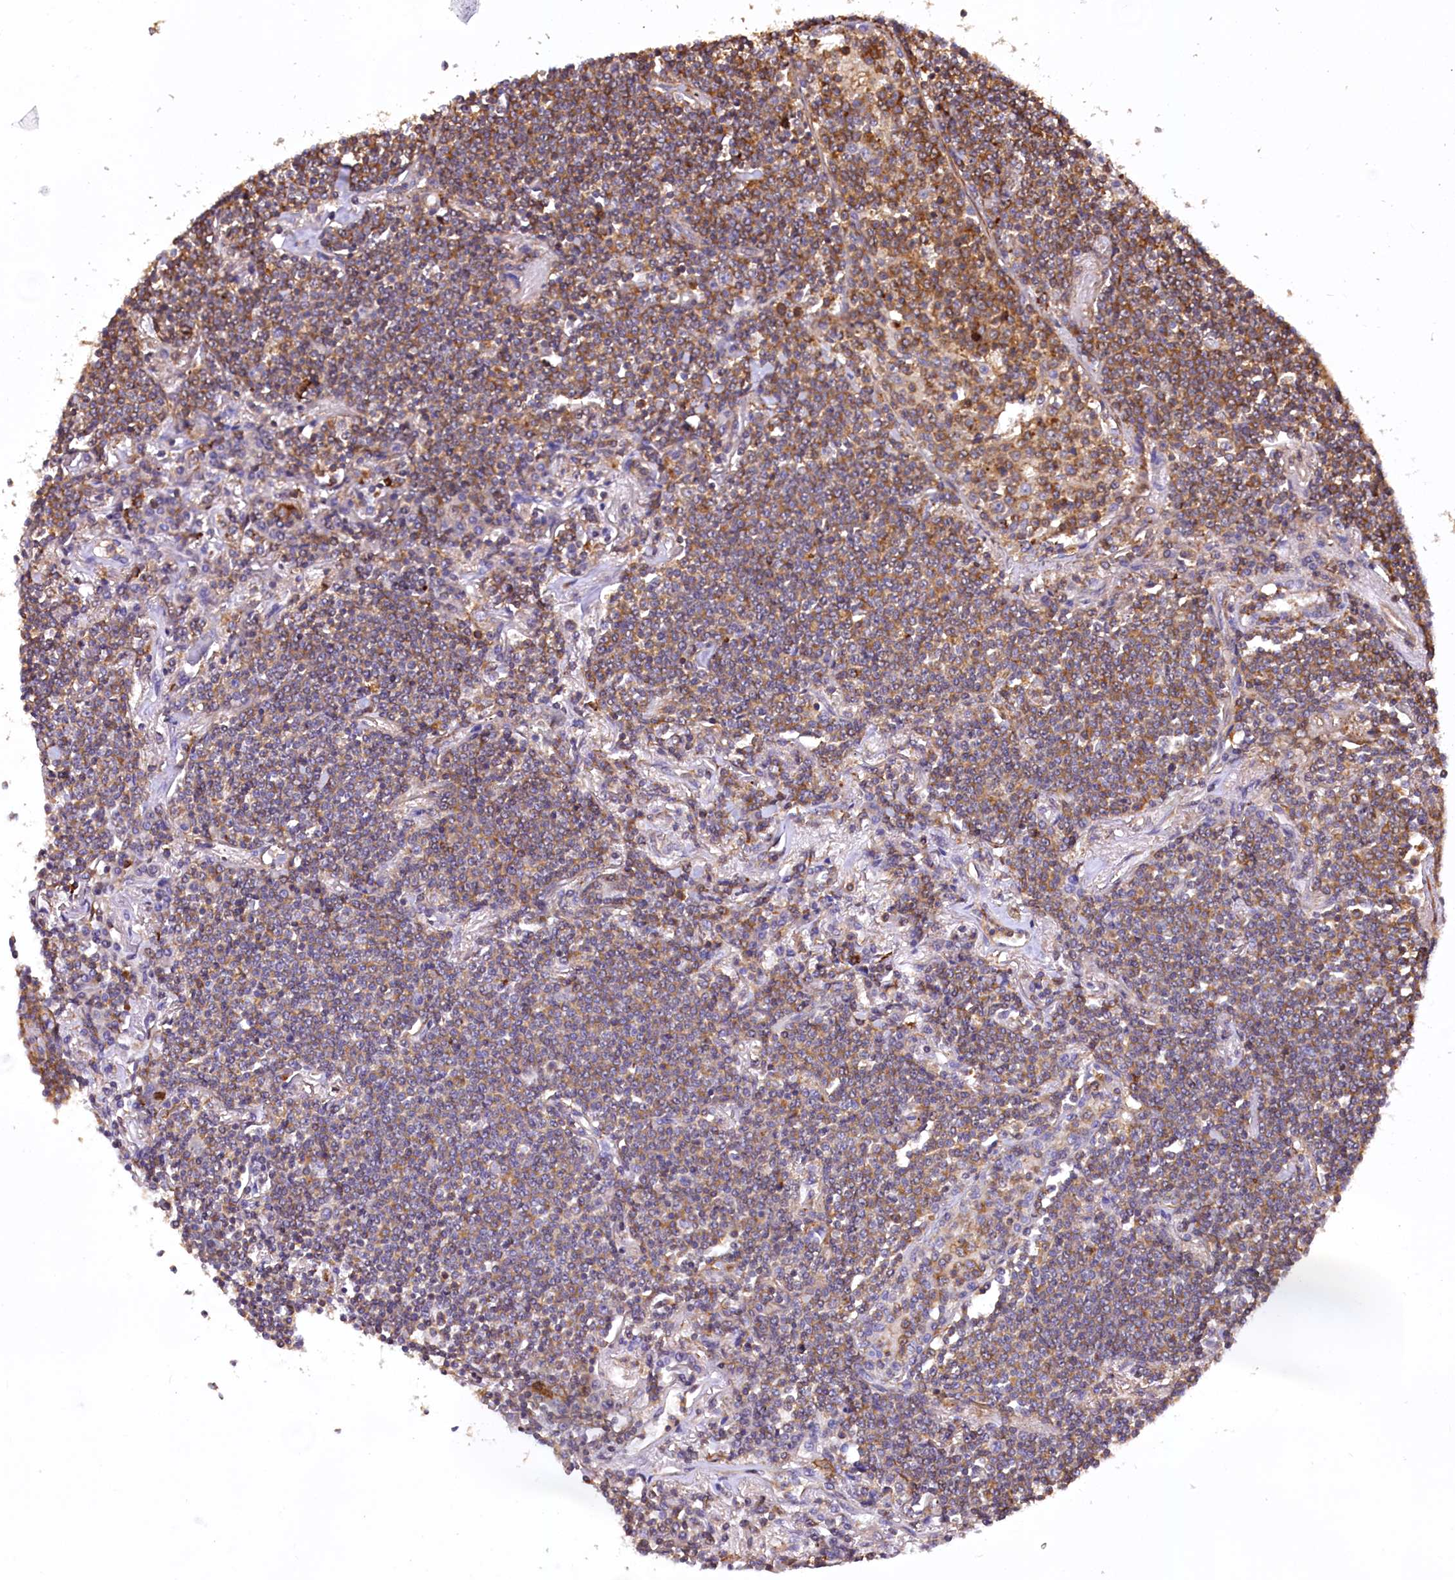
{"staining": {"intensity": "moderate", "quantity": ">75%", "location": "cytoplasmic/membranous"}, "tissue": "lymphoma", "cell_type": "Tumor cells", "image_type": "cancer", "snomed": [{"axis": "morphology", "description": "Malignant lymphoma, non-Hodgkin's type, Low grade"}, {"axis": "topography", "description": "Lung"}], "caption": "This is an image of immunohistochemistry (IHC) staining of lymphoma, which shows moderate expression in the cytoplasmic/membranous of tumor cells.", "gene": "DPP3", "patient": {"sex": "female", "age": 71}}